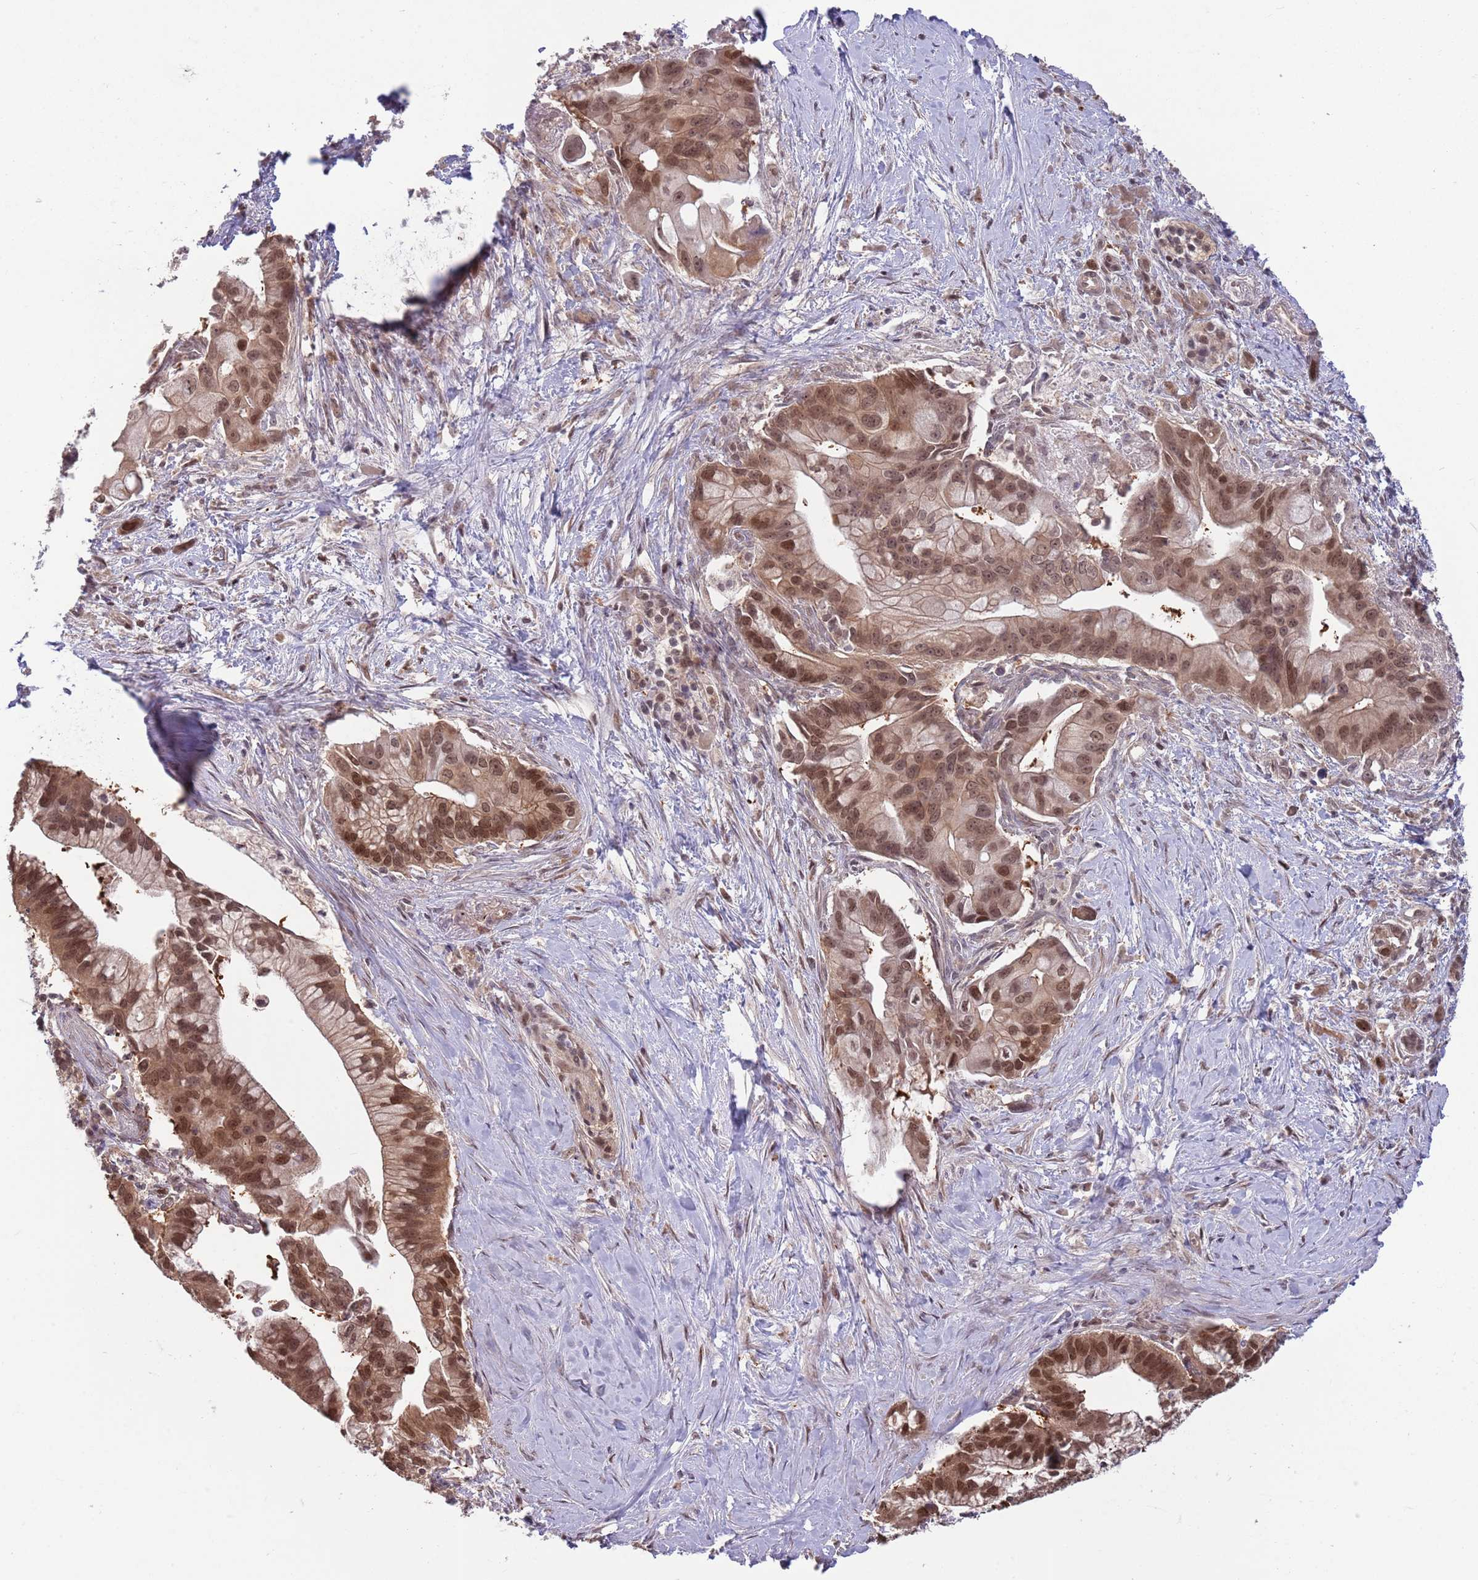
{"staining": {"intensity": "moderate", "quantity": ">75%", "location": "cytoplasmic/membranous,nuclear"}, "tissue": "pancreatic cancer", "cell_type": "Tumor cells", "image_type": "cancer", "snomed": [{"axis": "morphology", "description": "Adenocarcinoma, NOS"}, {"axis": "topography", "description": "Pancreas"}], "caption": "Immunohistochemistry (IHC) staining of pancreatic cancer (adenocarcinoma), which demonstrates medium levels of moderate cytoplasmic/membranous and nuclear staining in about >75% of tumor cells indicating moderate cytoplasmic/membranous and nuclear protein expression. The staining was performed using DAB (3,3'-diaminobenzidine) (brown) for protein detection and nuclei were counterstained in hematoxylin (blue).", "gene": "SALL1", "patient": {"sex": "male", "age": 68}}